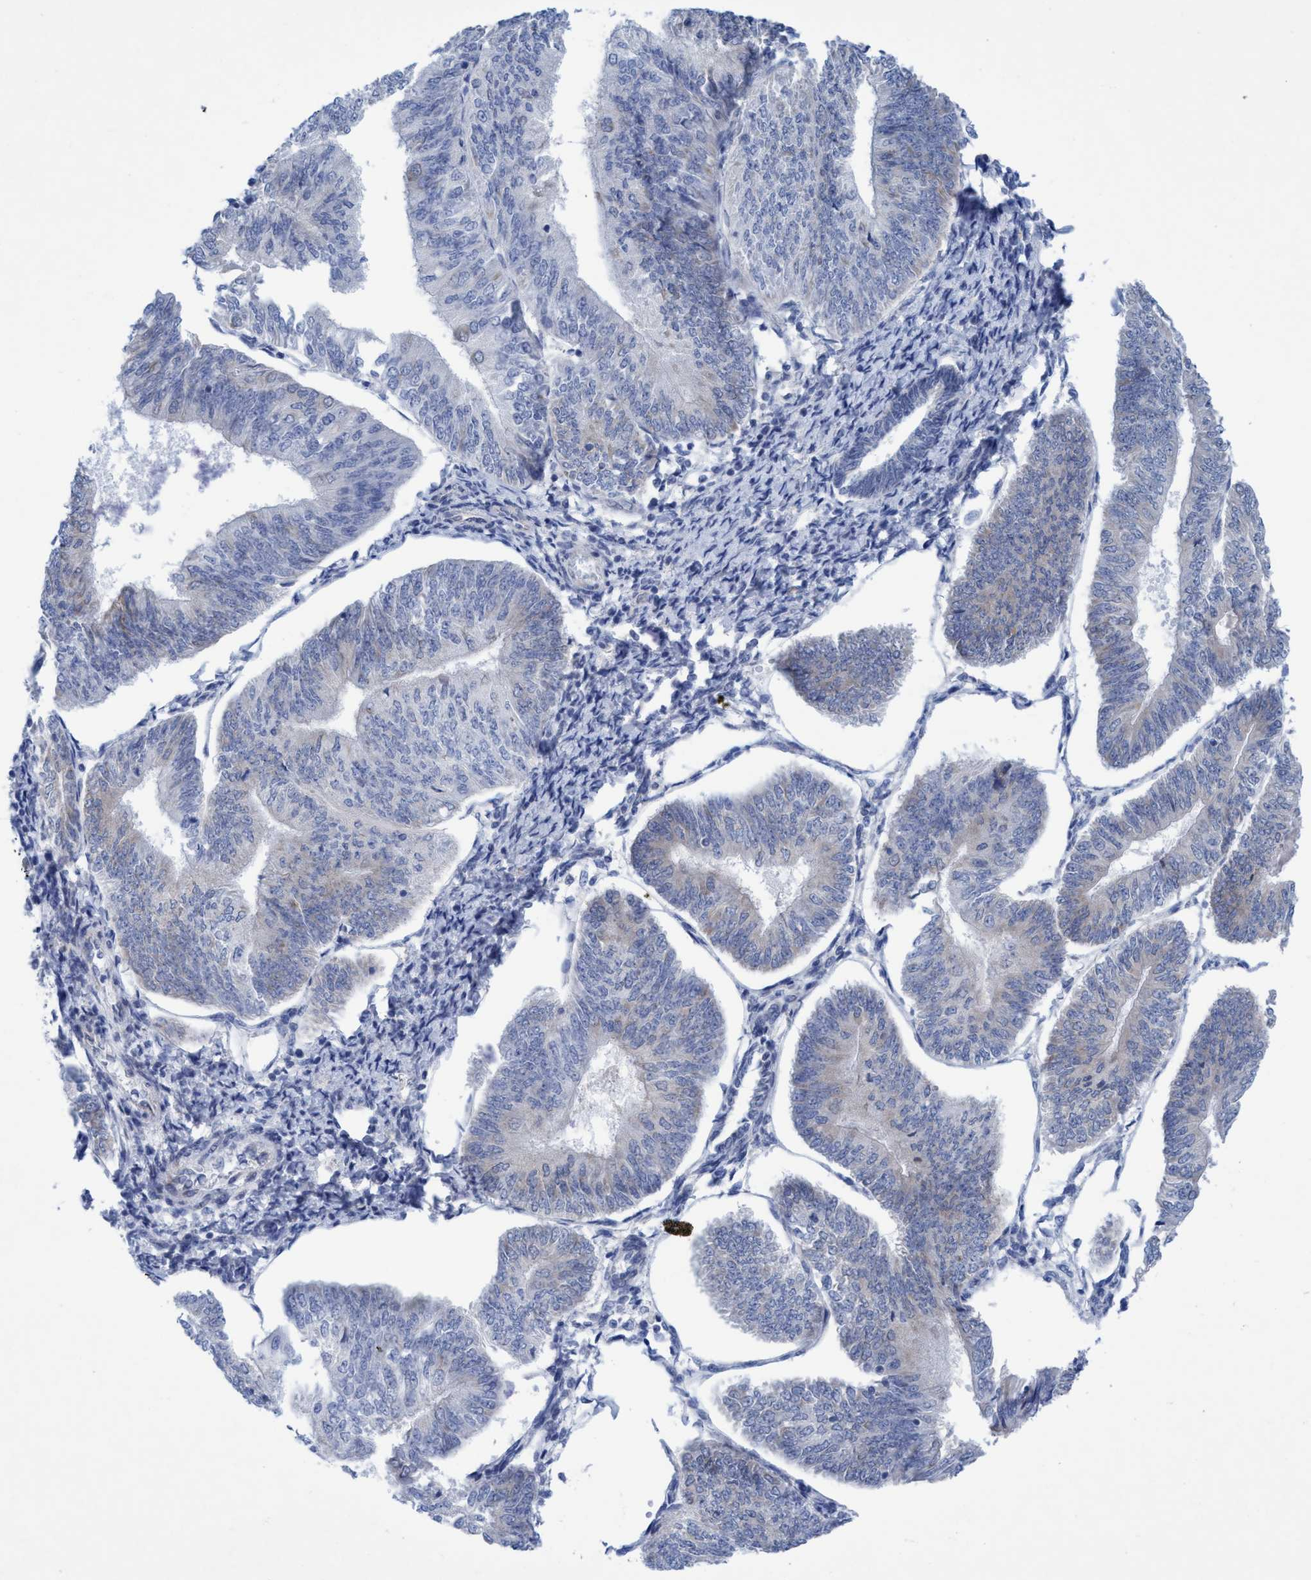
{"staining": {"intensity": "weak", "quantity": "<25%", "location": "cytoplasmic/membranous"}, "tissue": "endometrial cancer", "cell_type": "Tumor cells", "image_type": "cancer", "snomed": [{"axis": "morphology", "description": "Adenocarcinoma, NOS"}, {"axis": "topography", "description": "Endometrium"}], "caption": "Immunohistochemical staining of endometrial cancer (adenocarcinoma) reveals no significant positivity in tumor cells. (Brightfield microscopy of DAB immunohistochemistry (IHC) at high magnification).", "gene": "RSAD1", "patient": {"sex": "female", "age": 58}}